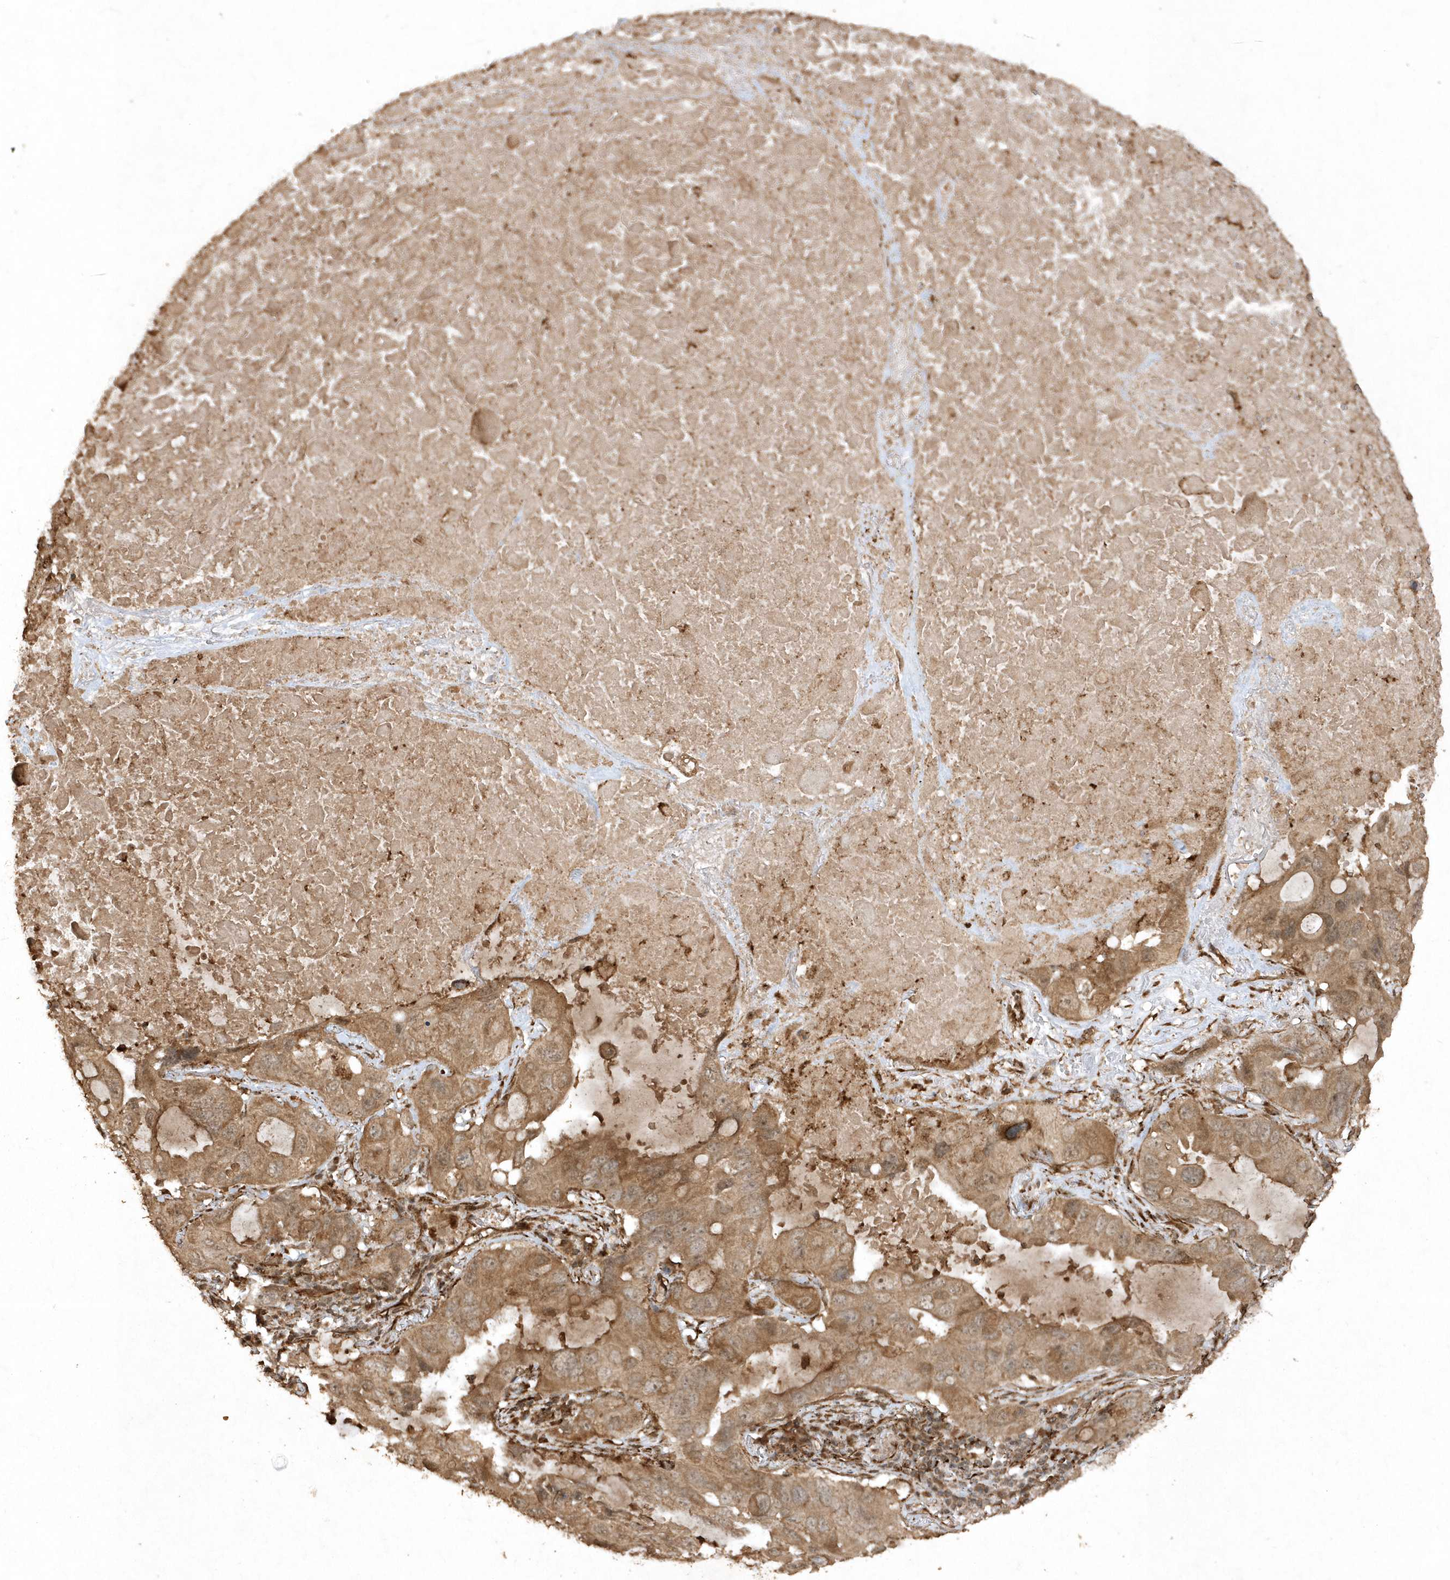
{"staining": {"intensity": "moderate", "quantity": ">75%", "location": "cytoplasmic/membranous"}, "tissue": "lung cancer", "cell_type": "Tumor cells", "image_type": "cancer", "snomed": [{"axis": "morphology", "description": "Squamous cell carcinoma, NOS"}, {"axis": "topography", "description": "Lung"}], "caption": "Lung squamous cell carcinoma stained with a protein marker reveals moderate staining in tumor cells.", "gene": "AVPI1", "patient": {"sex": "female", "age": 73}}